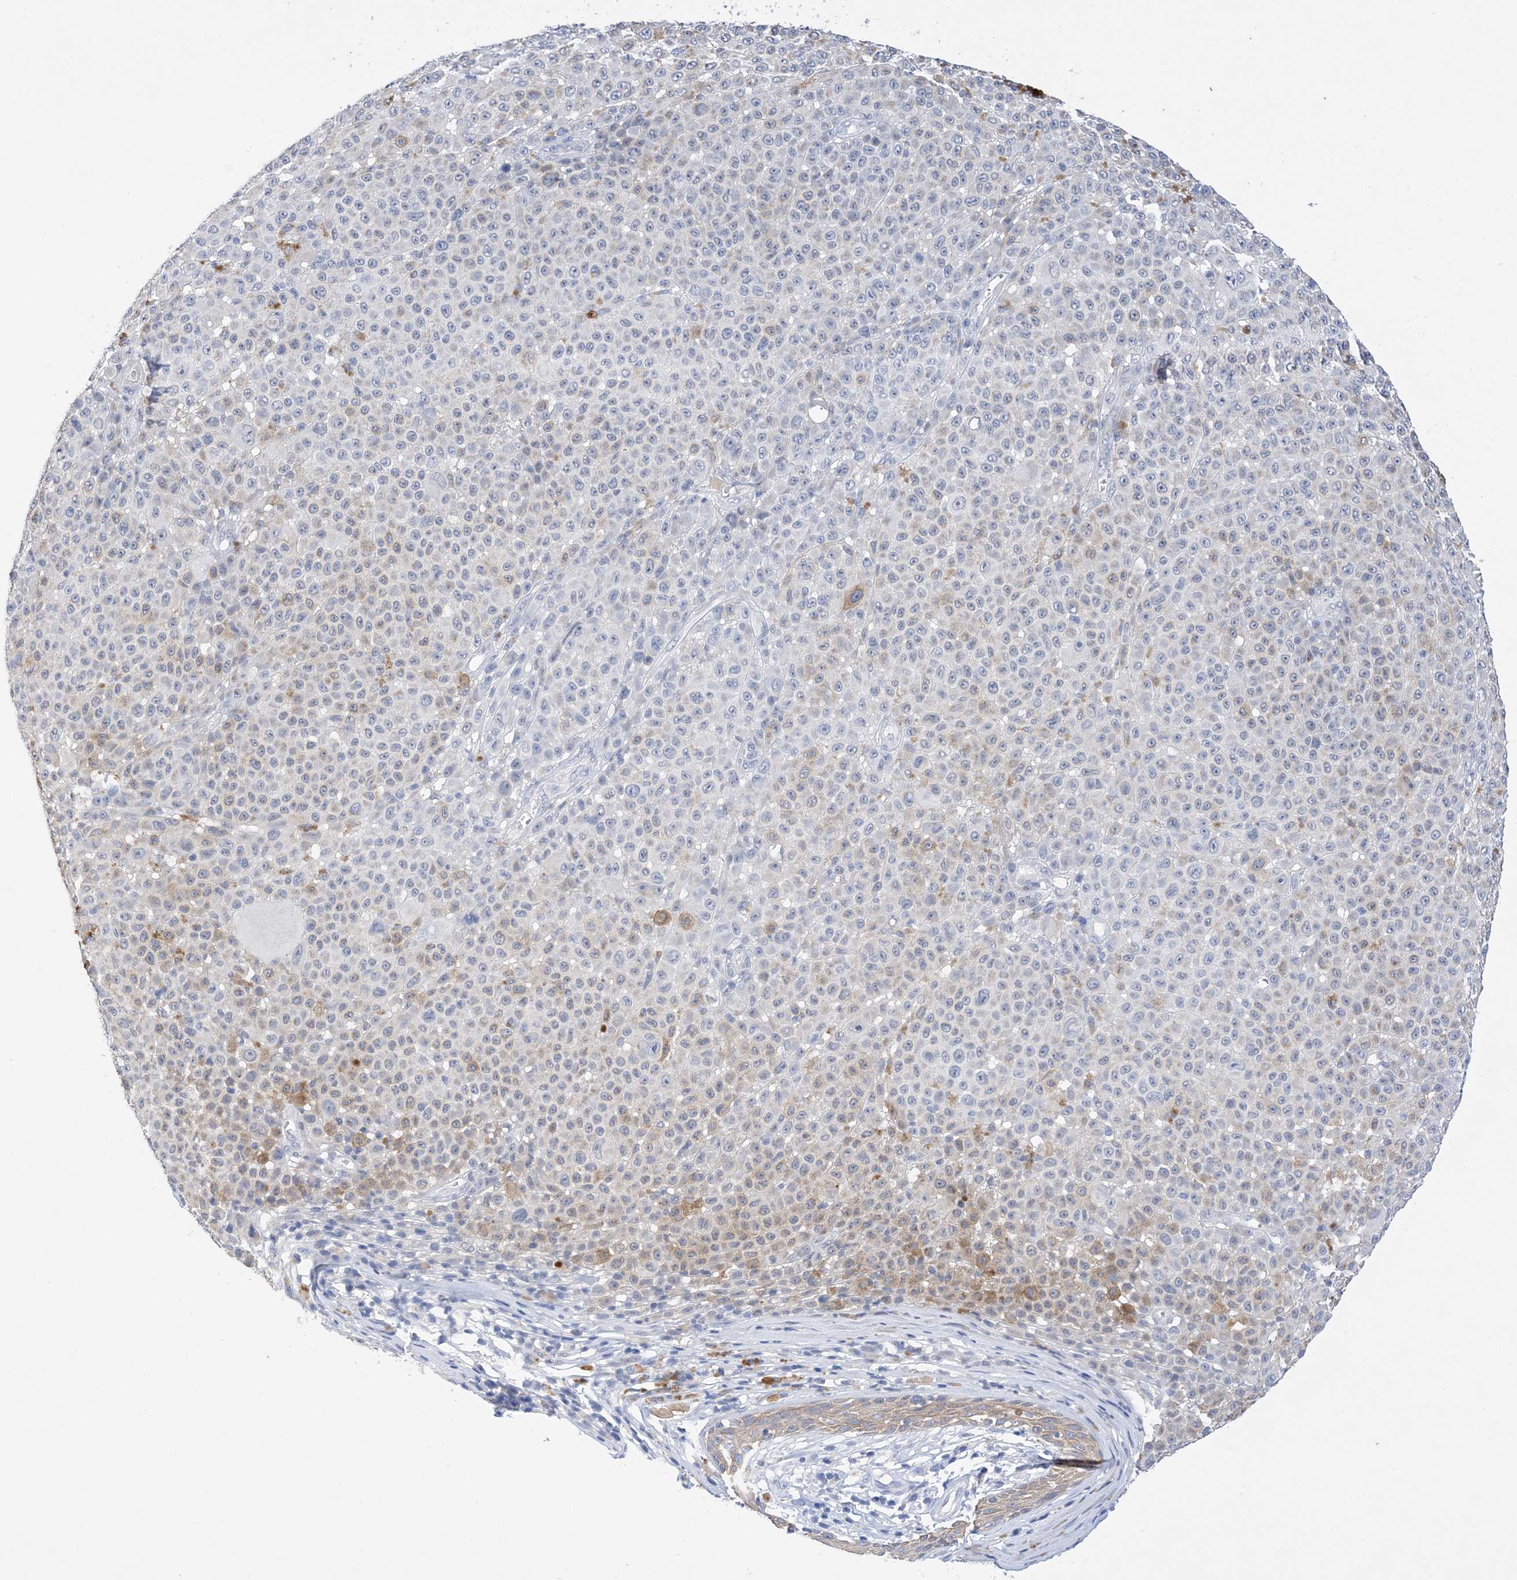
{"staining": {"intensity": "moderate", "quantity": "<25%", "location": "cytoplasmic/membranous"}, "tissue": "melanoma", "cell_type": "Tumor cells", "image_type": "cancer", "snomed": [{"axis": "morphology", "description": "Malignant melanoma, NOS"}, {"axis": "topography", "description": "Skin"}], "caption": "Melanoma tissue reveals moderate cytoplasmic/membranous expression in about <25% of tumor cells, visualized by immunohistochemistry.", "gene": "PLK4", "patient": {"sex": "female", "age": 94}}